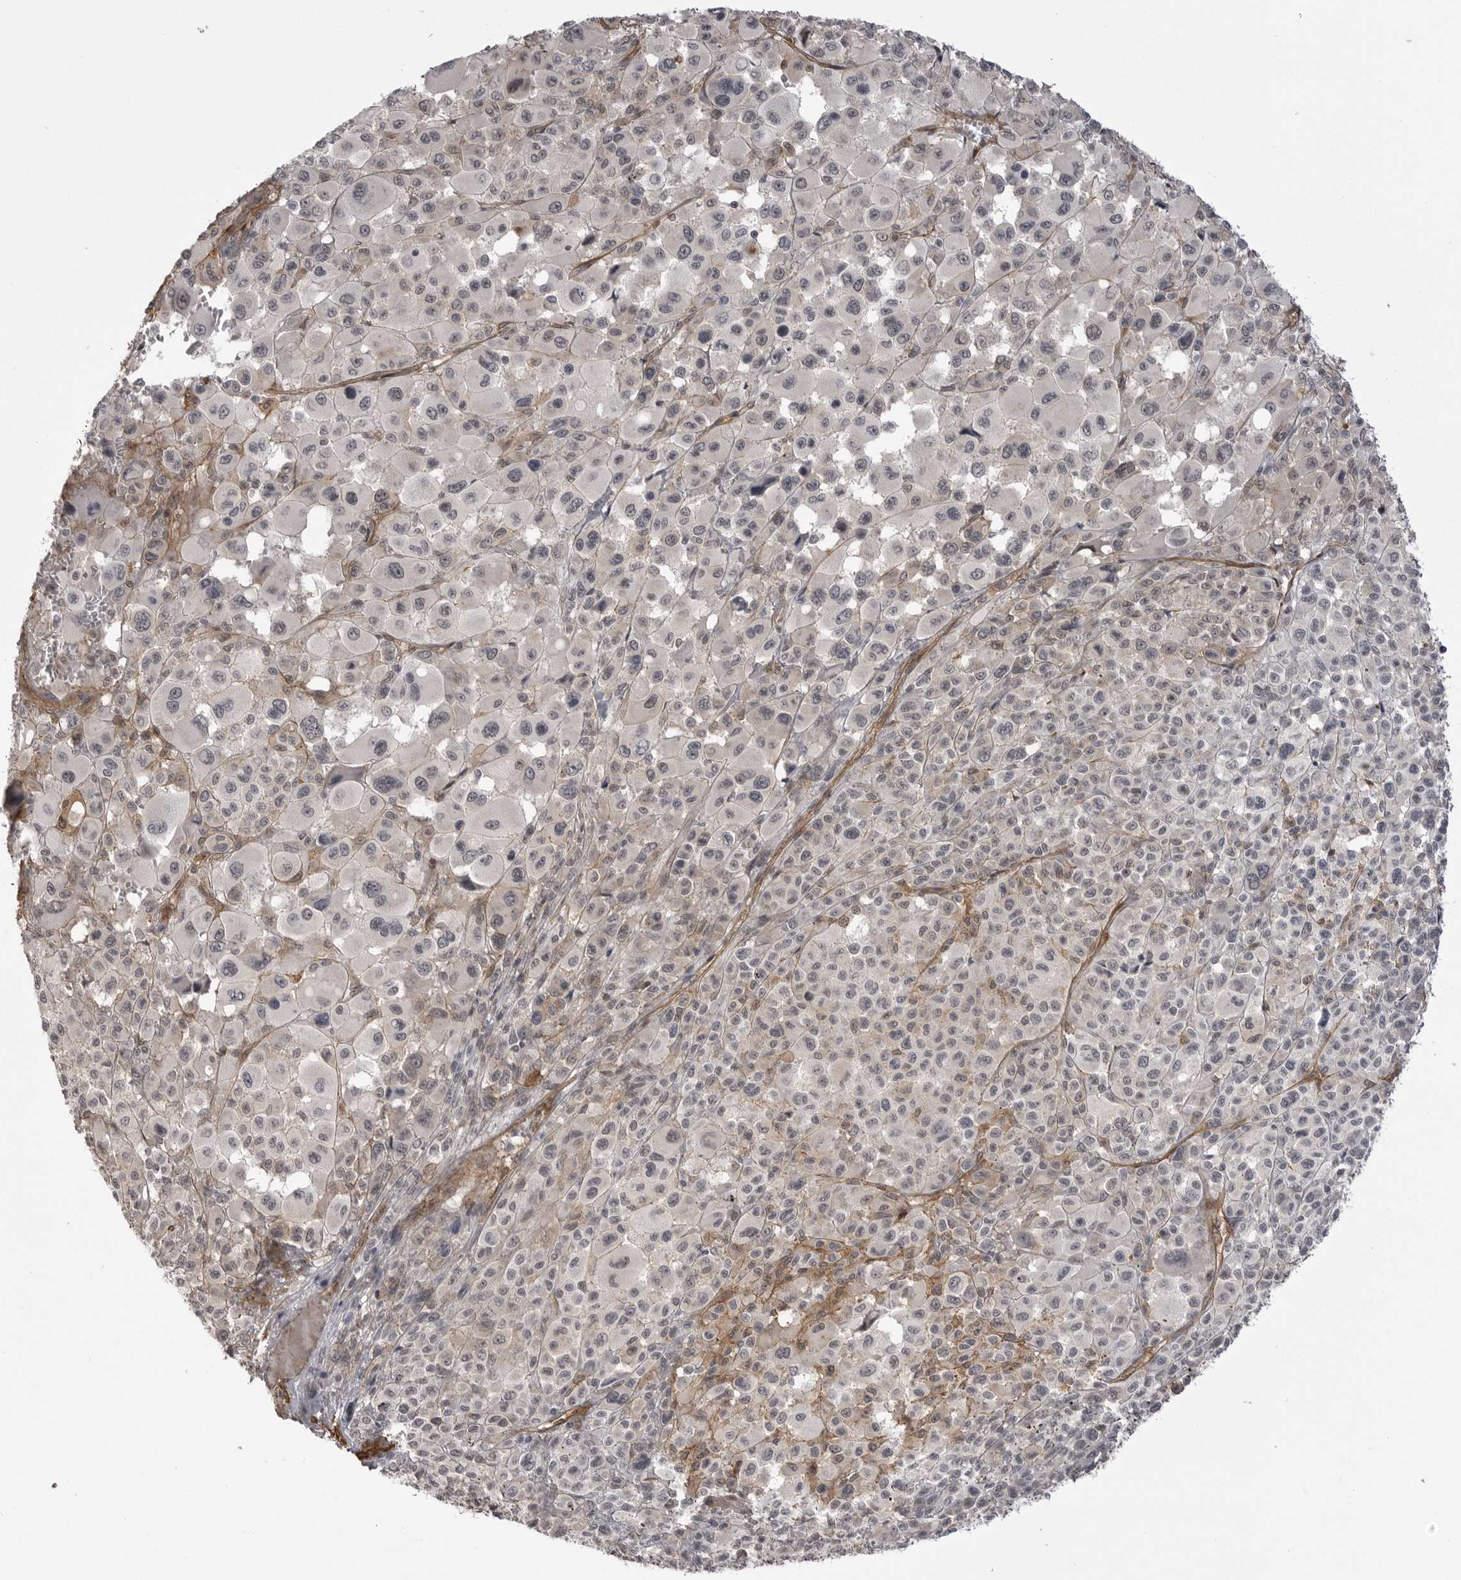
{"staining": {"intensity": "negative", "quantity": "none", "location": "none"}, "tissue": "melanoma", "cell_type": "Tumor cells", "image_type": "cancer", "snomed": [{"axis": "morphology", "description": "Malignant melanoma, Metastatic site"}, {"axis": "topography", "description": "Skin"}], "caption": "Image shows no significant protein positivity in tumor cells of malignant melanoma (metastatic site).", "gene": "SORBS1", "patient": {"sex": "female", "age": 74}}